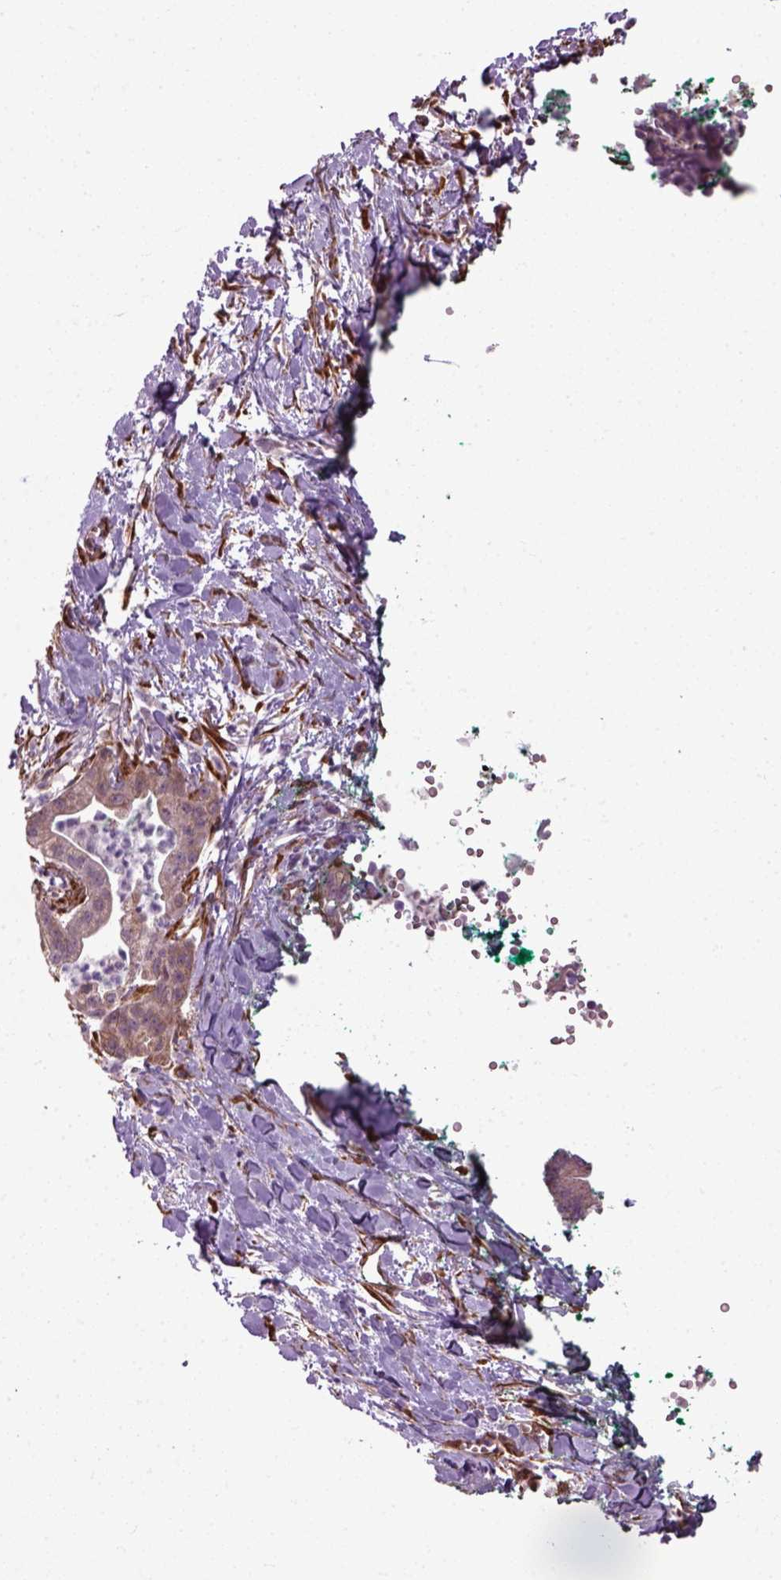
{"staining": {"intensity": "weak", "quantity": ">75%", "location": "cytoplasmic/membranous"}, "tissue": "pancreatic cancer", "cell_type": "Tumor cells", "image_type": "cancer", "snomed": [{"axis": "morphology", "description": "Normal tissue, NOS"}, {"axis": "morphology", "description": "Adenocarcinoma, NOS"}, {"axis": "topography", "description": "Lymph node"}, {"axis": "topography", "description": "Pancreas"}], "caption": "IHC of human adenocarcinoma (pancreatic) reveals low levels of weak cytoplasmic/membranous positivity in about >75% of tumor cells.", "gene": "XK", "patient": {"sex": "female", "age": 58}}